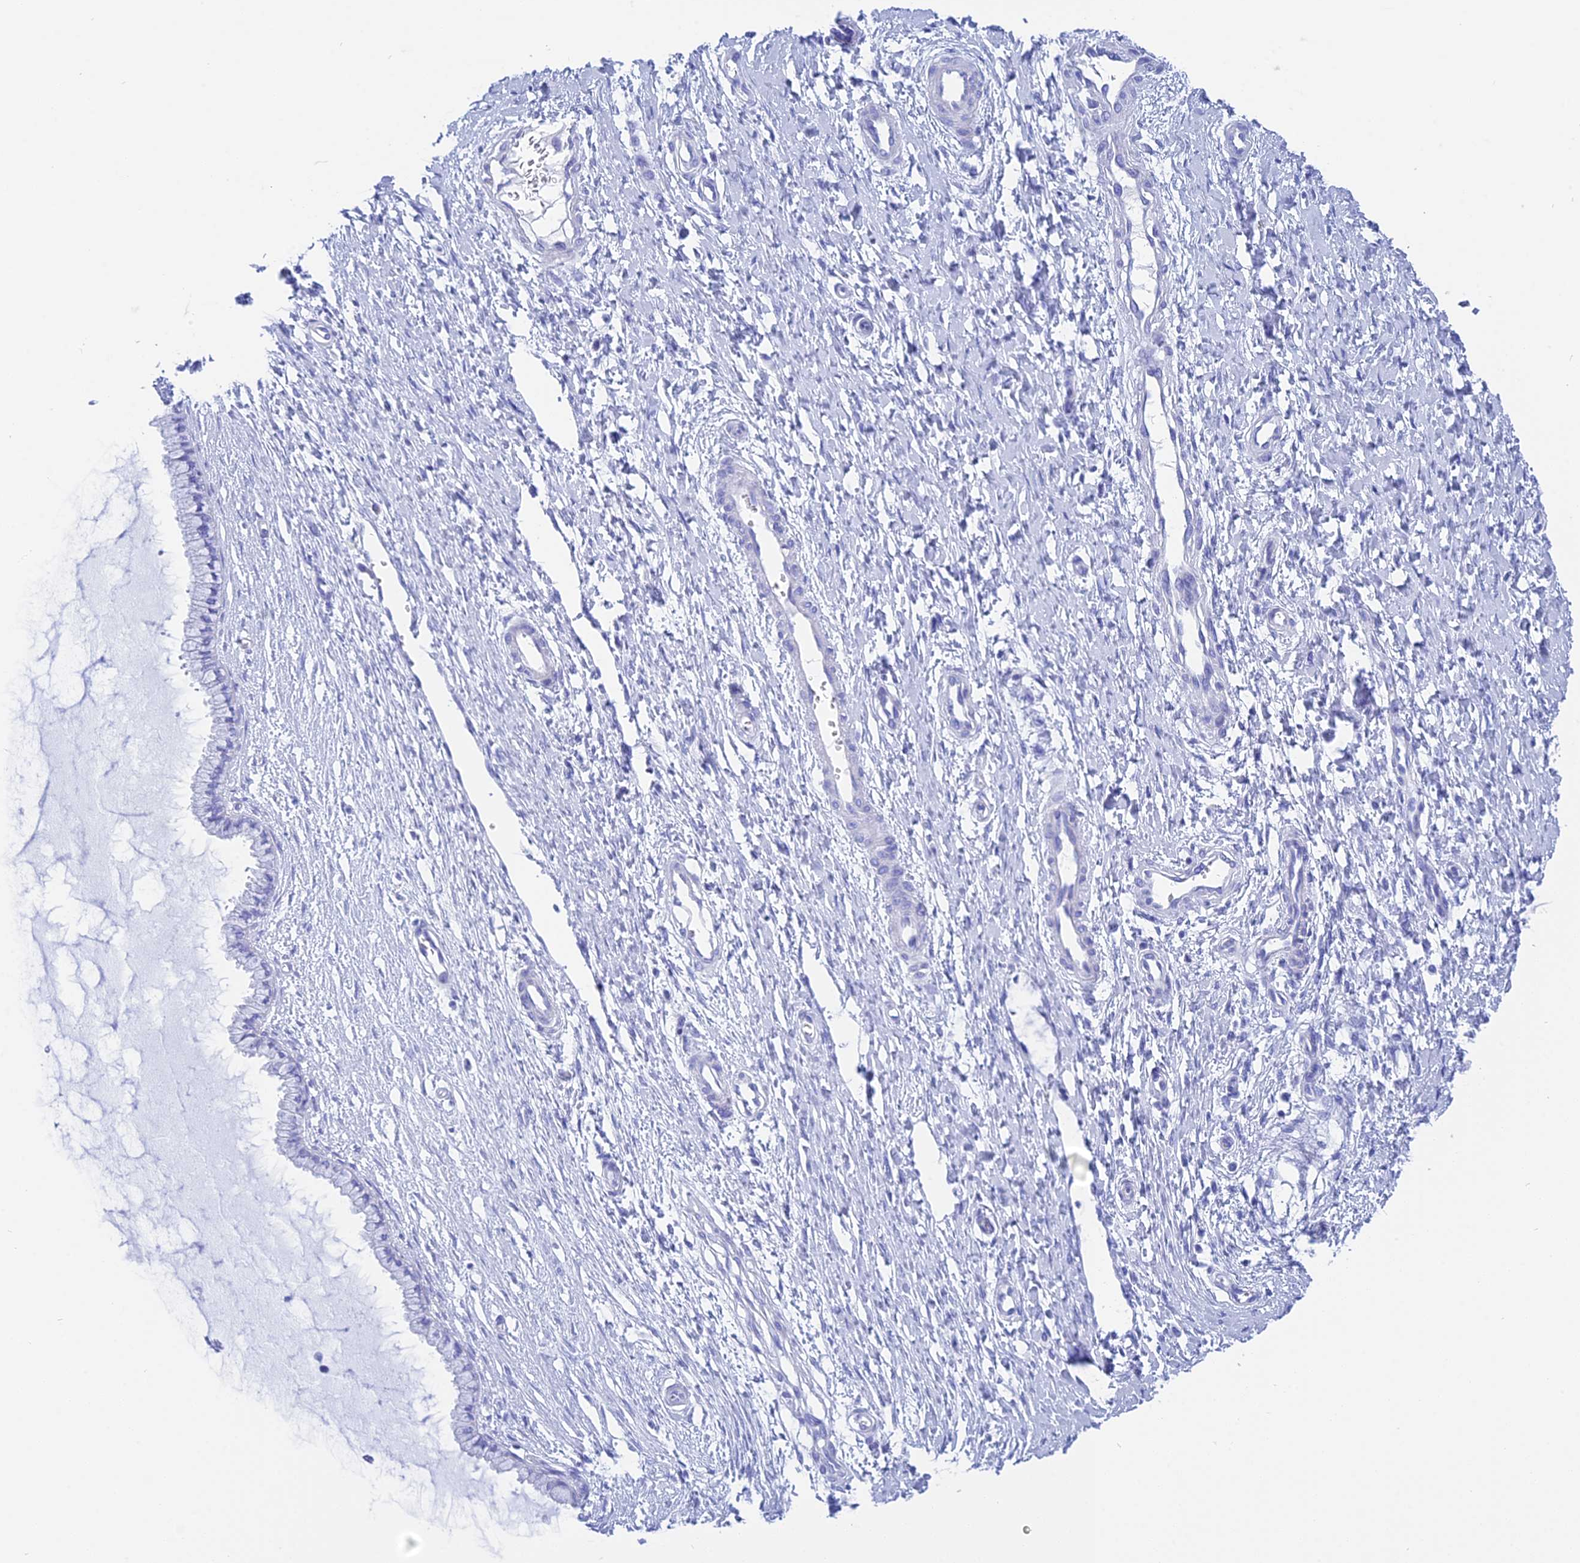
{"staining": {"intensity": "negative", "quantity": "none", "location": "none"}, "tissue": "cervix", "cell_type": "Glandular cells", "image_type": "normal", "snomed": [{"axis": "morphology", "description": "Normal tissue, NOS"}, {"axis": "topography", "description": "Cervix"}], "caption": "This is an IHC photomicrograph of unremarkable human cervix. There is no positivity in glandular cells.", "gene": "TEX101", "patient": {"sex": "female", "age": 55}}